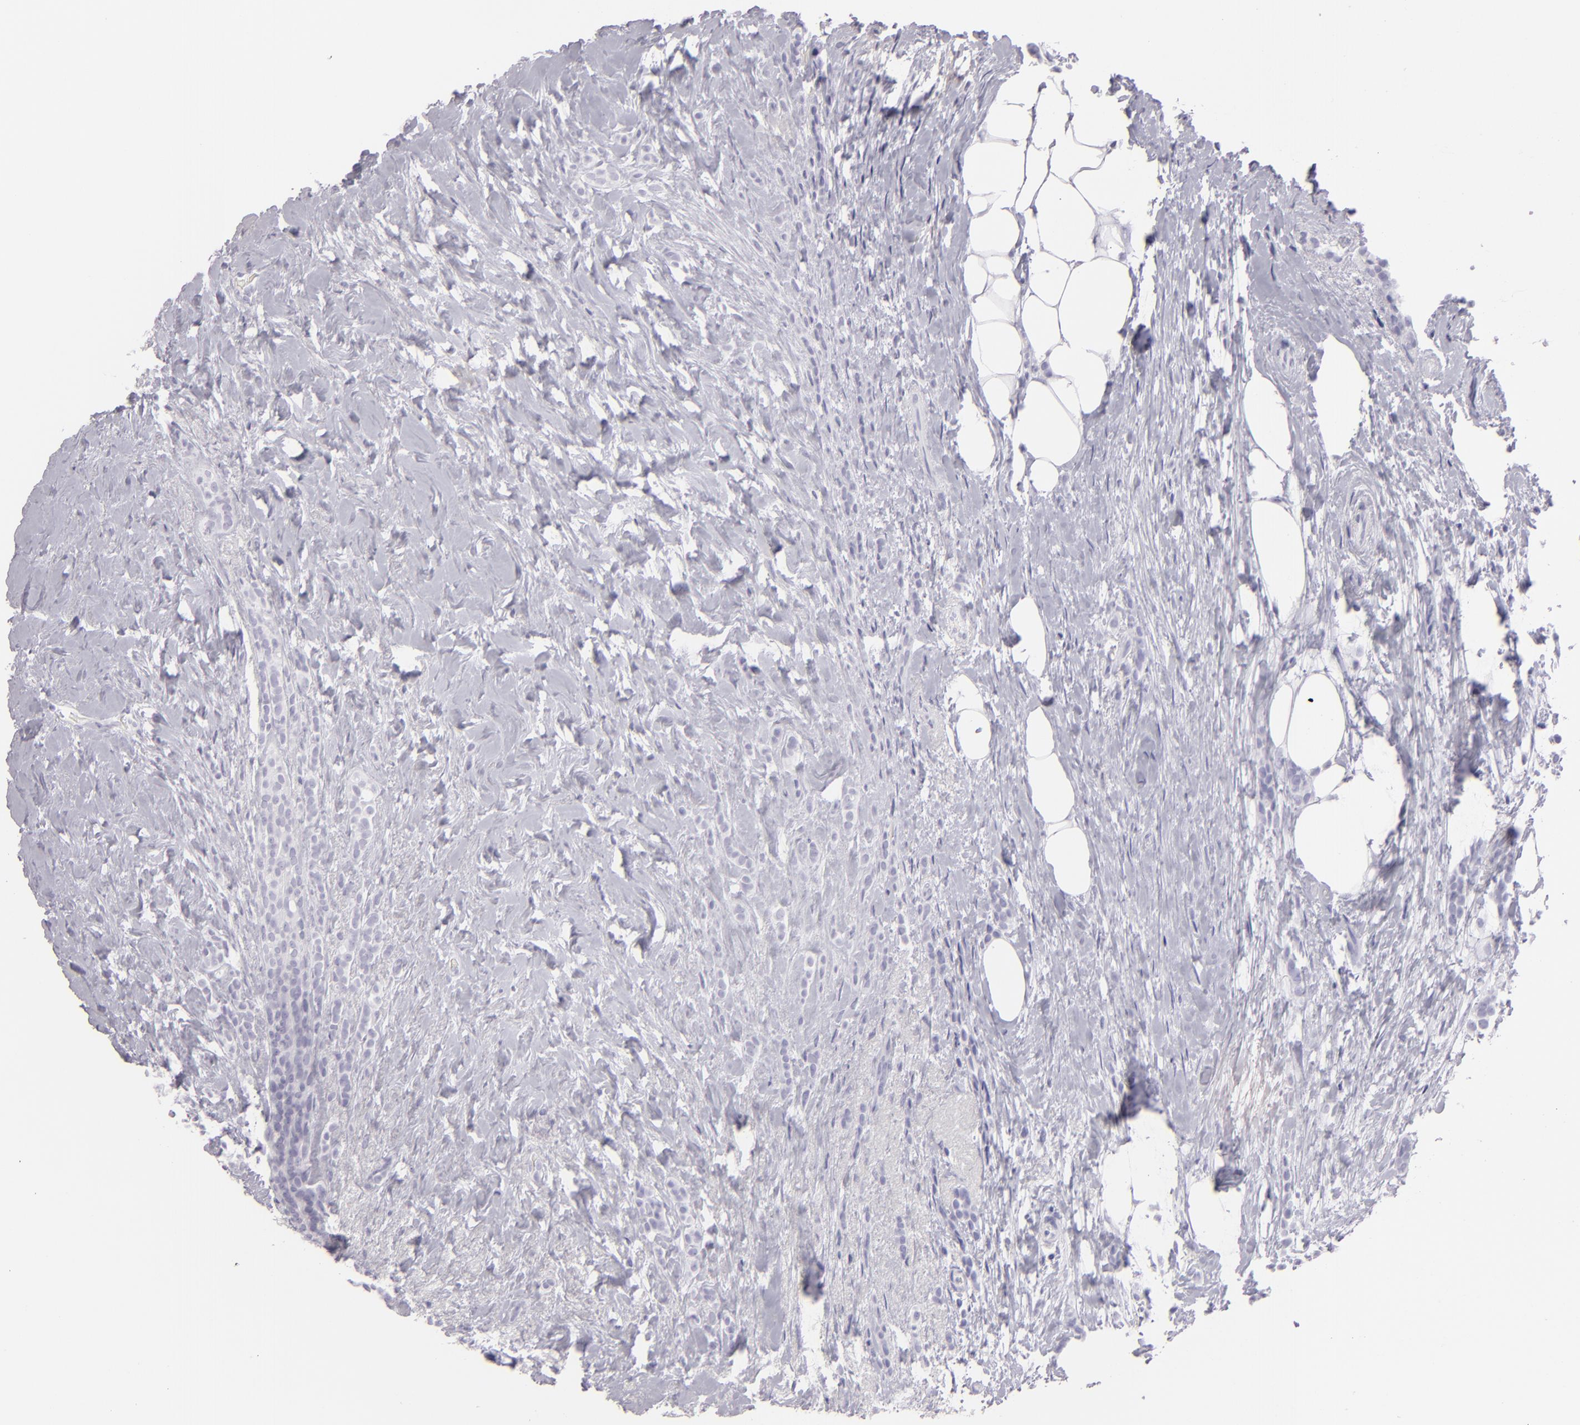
{"staining": {"intensity": "negative", "quantity": "none", "location": "none"}, "tissue": "breast cancer", "cell_type": "Tumor cells", "image_type": "cancer", "snomed": [{"axis": "morphology", "description": "Lobular carcinoma"}, {"axis": "topography", "description": "Breast"}], "caption": "Human breast cancer (lobular carcinoma) stained for a protein using immunohistochemistry (IHC) exhibits no expression in tumor cells.", "gene": "FLG", "patient": {"sex": "female", "age": 56}}